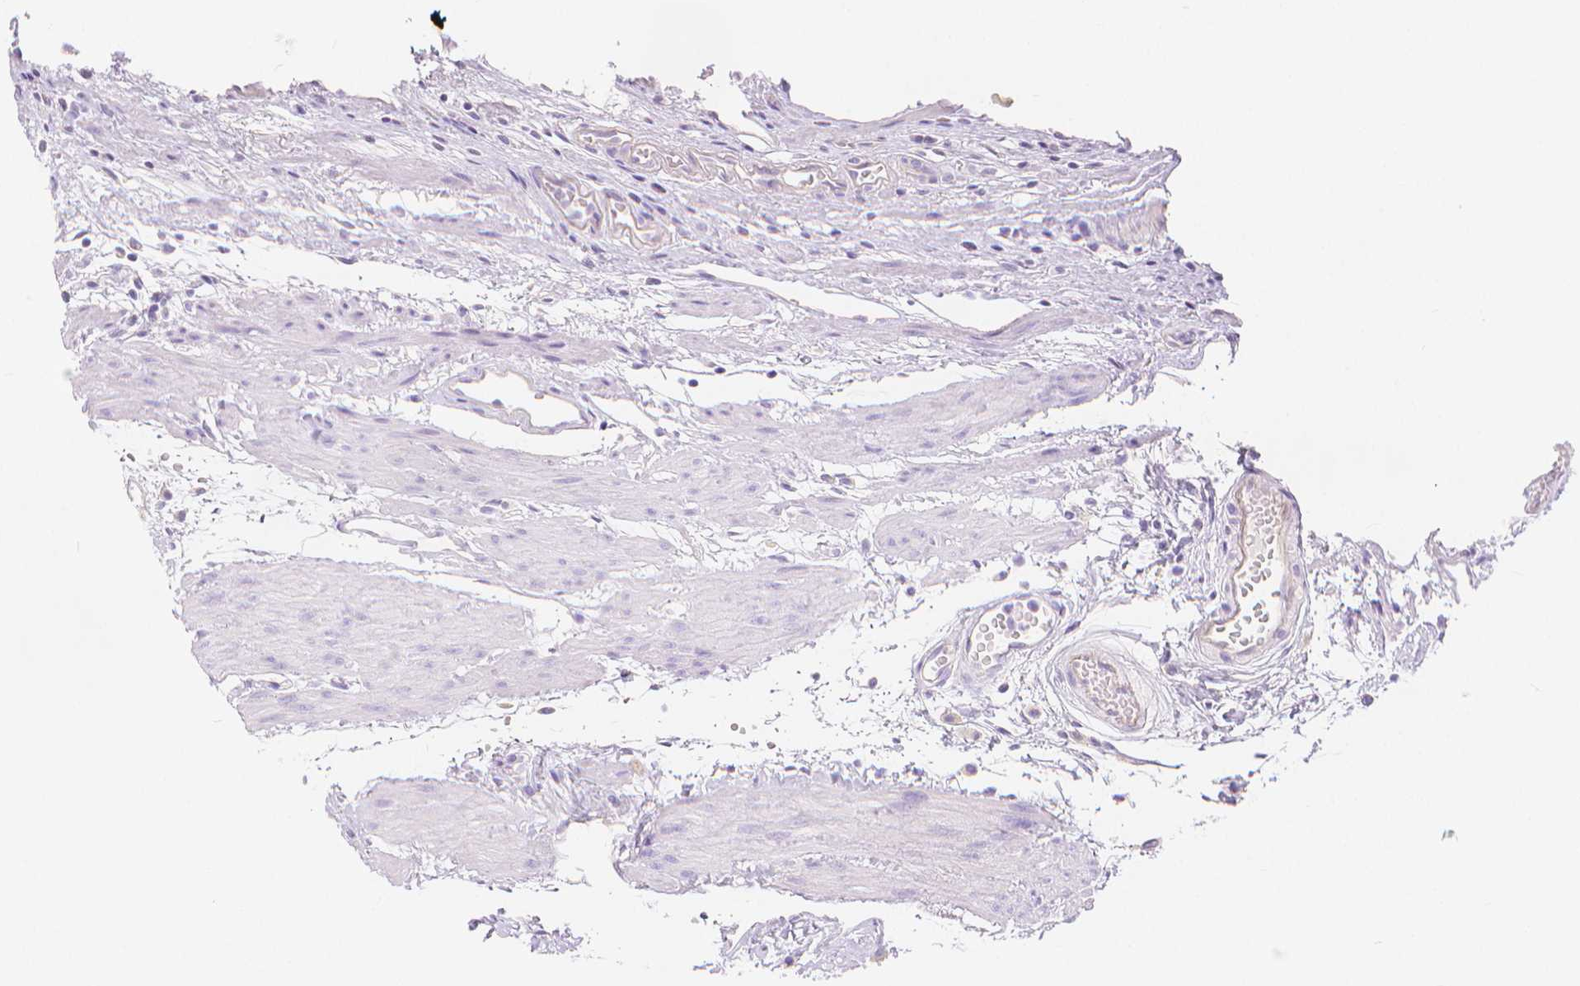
{"staining": {"intensity": "moderate", "quantity": "<25%", "location": "cytoplasmic/membranous"}, "tissue": "stomach", "cell_type": "Glandular cells", "image_type": "normal", "snomed": [{"axis": "morphology", "description": "Normal tissue, NOS"}, {"axis": "topography", "description": "Smooth muscle"}, {"axis": "topography", "description": "Stomach"}], "caption": "Normal stomach was stained to show a protein in brown. There is low levels of moderate cytoplasmic/membranous expression in about <25% of glandular cells.", "gene": "SLC27A5", "patient": {"sex": "male", "age": 70}}